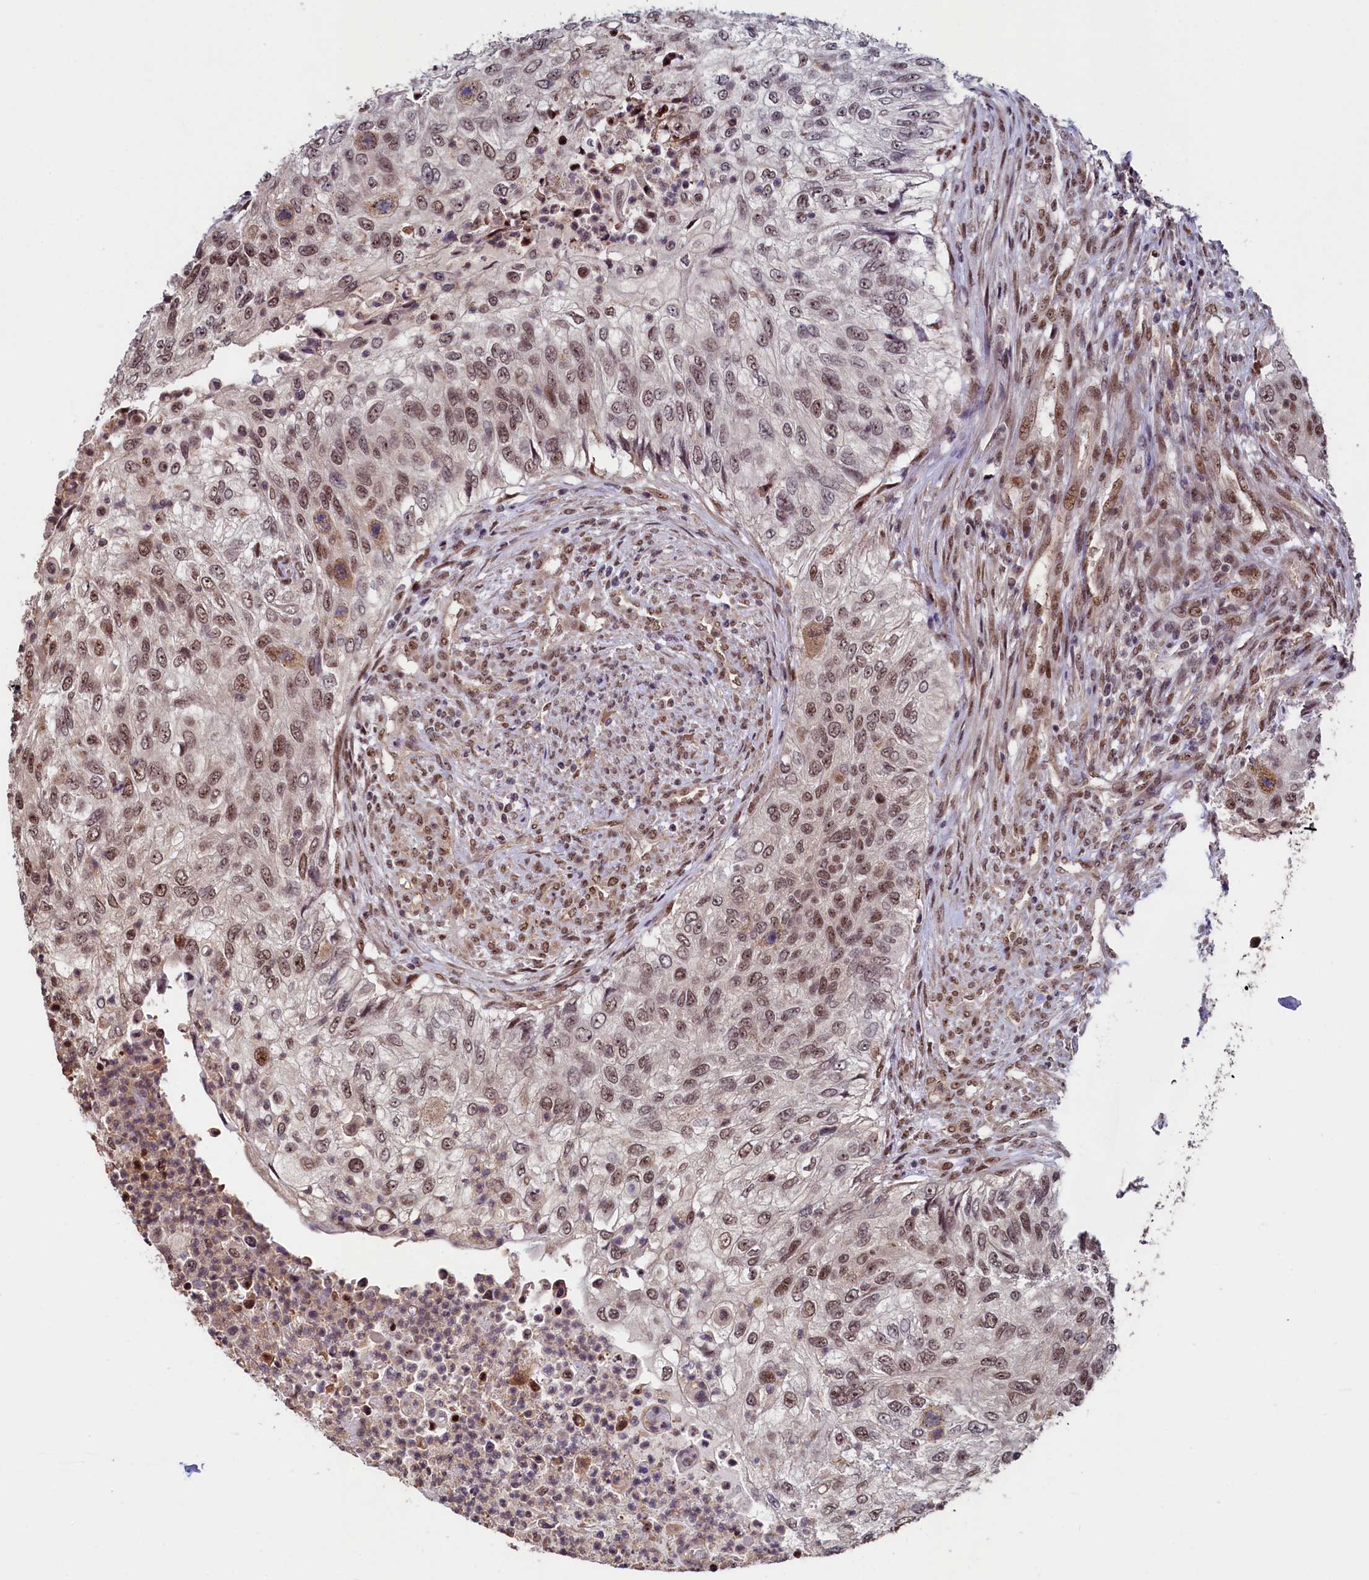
{"staining": {"intensity": "moderate", "quantity": ">75%", "location": "nuclear"}, "tissue": "urothelial cancer", "cell_type": "Tumor cells", "image_type": "cancer", "snomed": [{"axis": "morphology", "description": "Urothelial carcinoma, High grade"}, {"axis": "topography", "description": "Urinary bladder"}], "caption": "Tumor cells show medium levels of moderate nuclear expression in about >75% of cells in urothelial carcinoma (high-grade). (Brightfield microscopy of DAB IHC at high magnification).", "gene": "LEO1", "patient": {"sex": "female", "age": 60}}